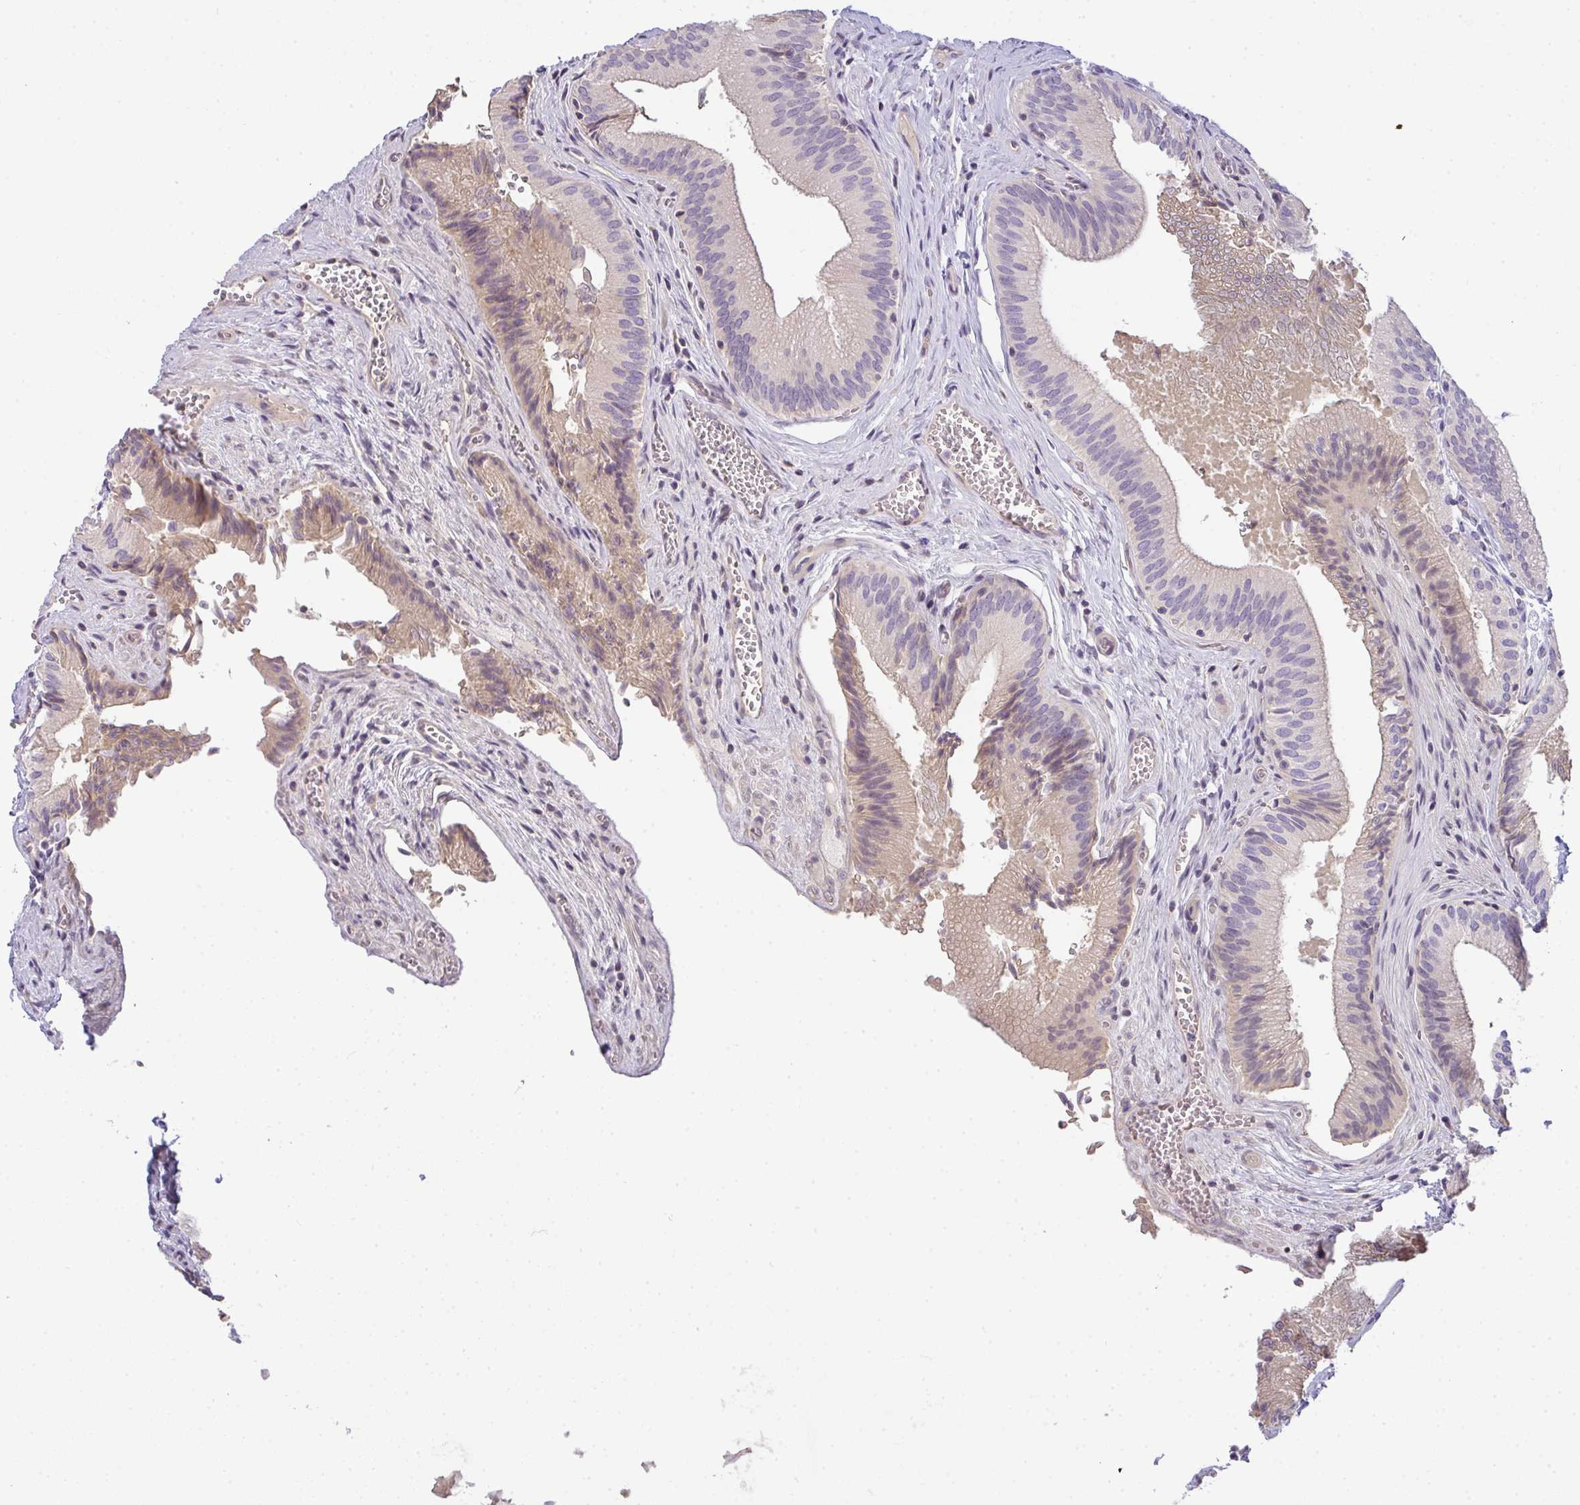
{"staining": {"intensity": "weak", "quantity": ">75%", "location": "cytoplasmic/membranous,nuclear"}, "tissue": "gallbladder", "cell_type": "Glandular cells", "image_type": "normal", "snomed": [{"axis": "morphology", "description": "Normal tissue, NOS"}, {"axis": "topography", "description": "Gallbladder"}], "caption": "Gallbladder stained with a brown dye displays weak cytoplasmic/membranous,nuclear positive staining in about >75% of glandular cells.", "gene": "FILIP1", "patient": {"sex": "male", "age": 17}}